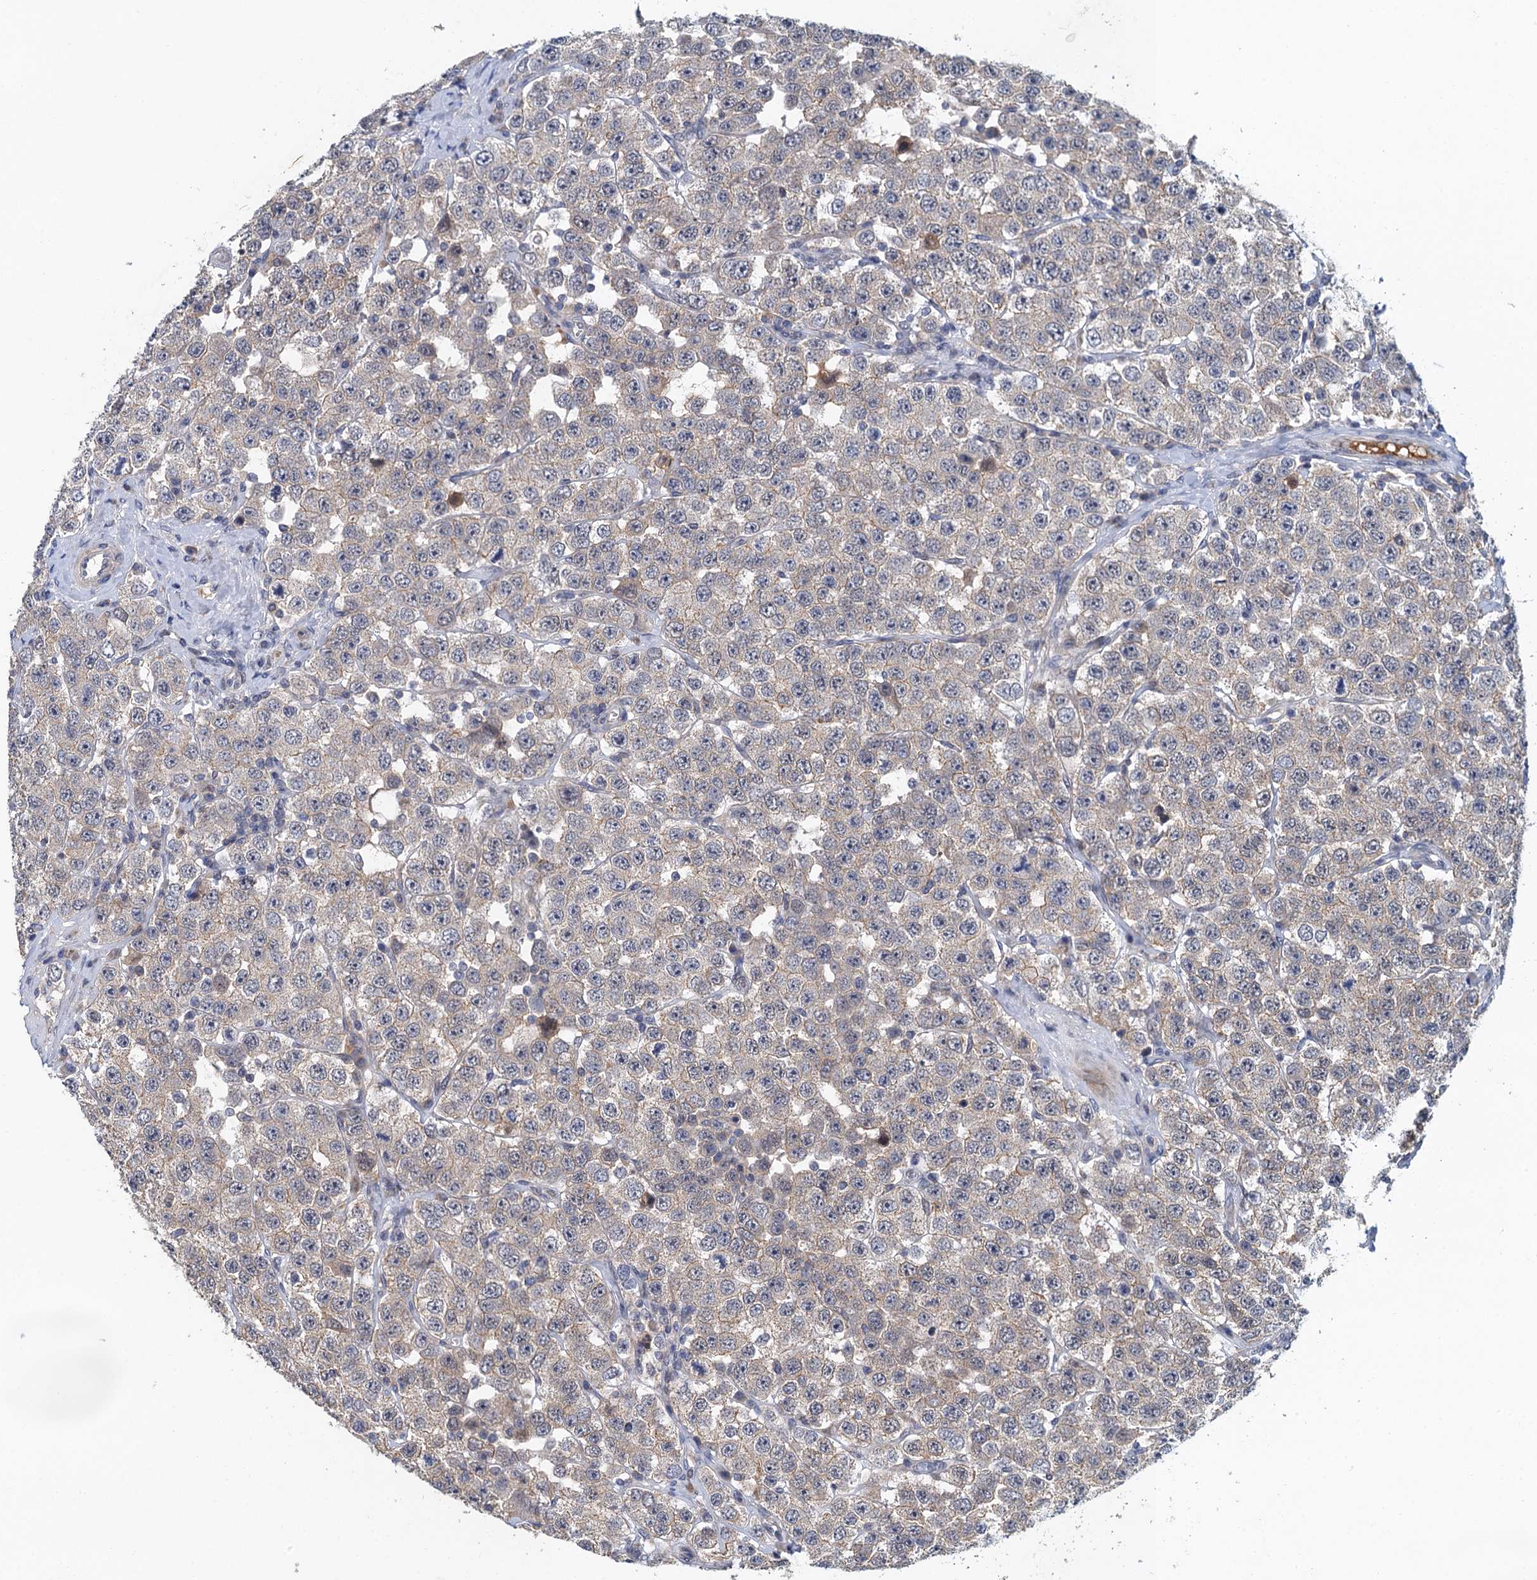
{"staining": {"intensity": "negative", "quantity": "none", "location": "none"}, "tissue": "testis cancer", "cell_type": "Tumor cells", "image_type": "cancer", "snomed": [{"axis": "morphology", "description": "Seminoma, NOS"}, {"axis": "topography", "description": "Testis"}], "caption": "An immunohistochemistry (IHC) histopathology image of testis cancer (seminoma) is shown. There is no staining in tumor cells of testis cancer (seminoma).", "gene": "MDM1", "patient": {"sex": "male", "age": 28}}